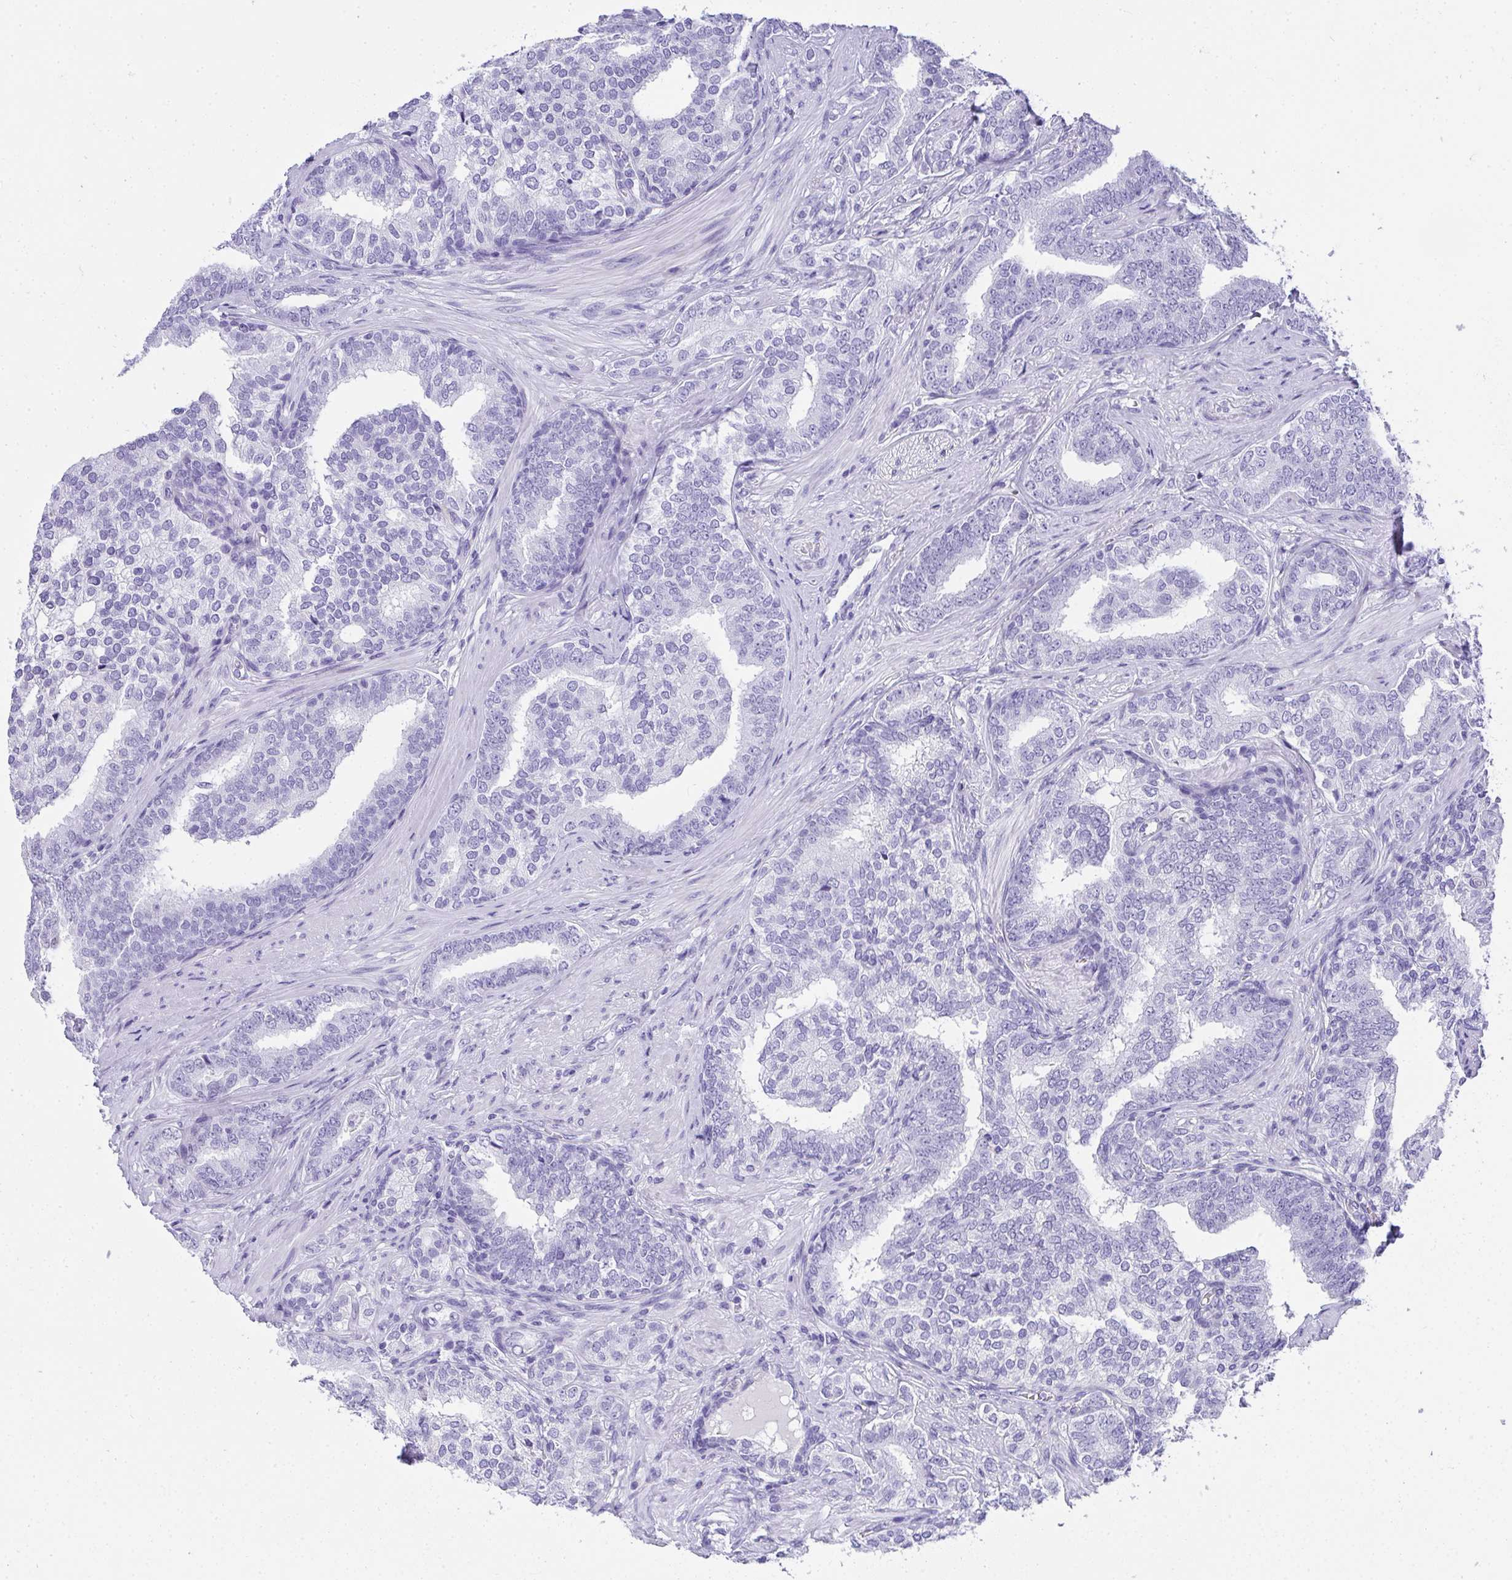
{"staining": {"intensity": "negative", "quantity": "none", "location": "none"}, "tissue": "prostate cancer", "cell_type": "Tumor cells", "image_type": "cancer", "snomed": [{"axis": "morphology", "description": "Adenocarcinoma, High grade"}, {"axis": "topography", "description": "Prostate"}], "caption": "This is a histopathology image of immunohistochemistry staining of prostate high-grade adenocarcinoma, which shows no staining in tumor cells.", "gene": "AVIL", "patient": {"sex": "male", "age": 72}}